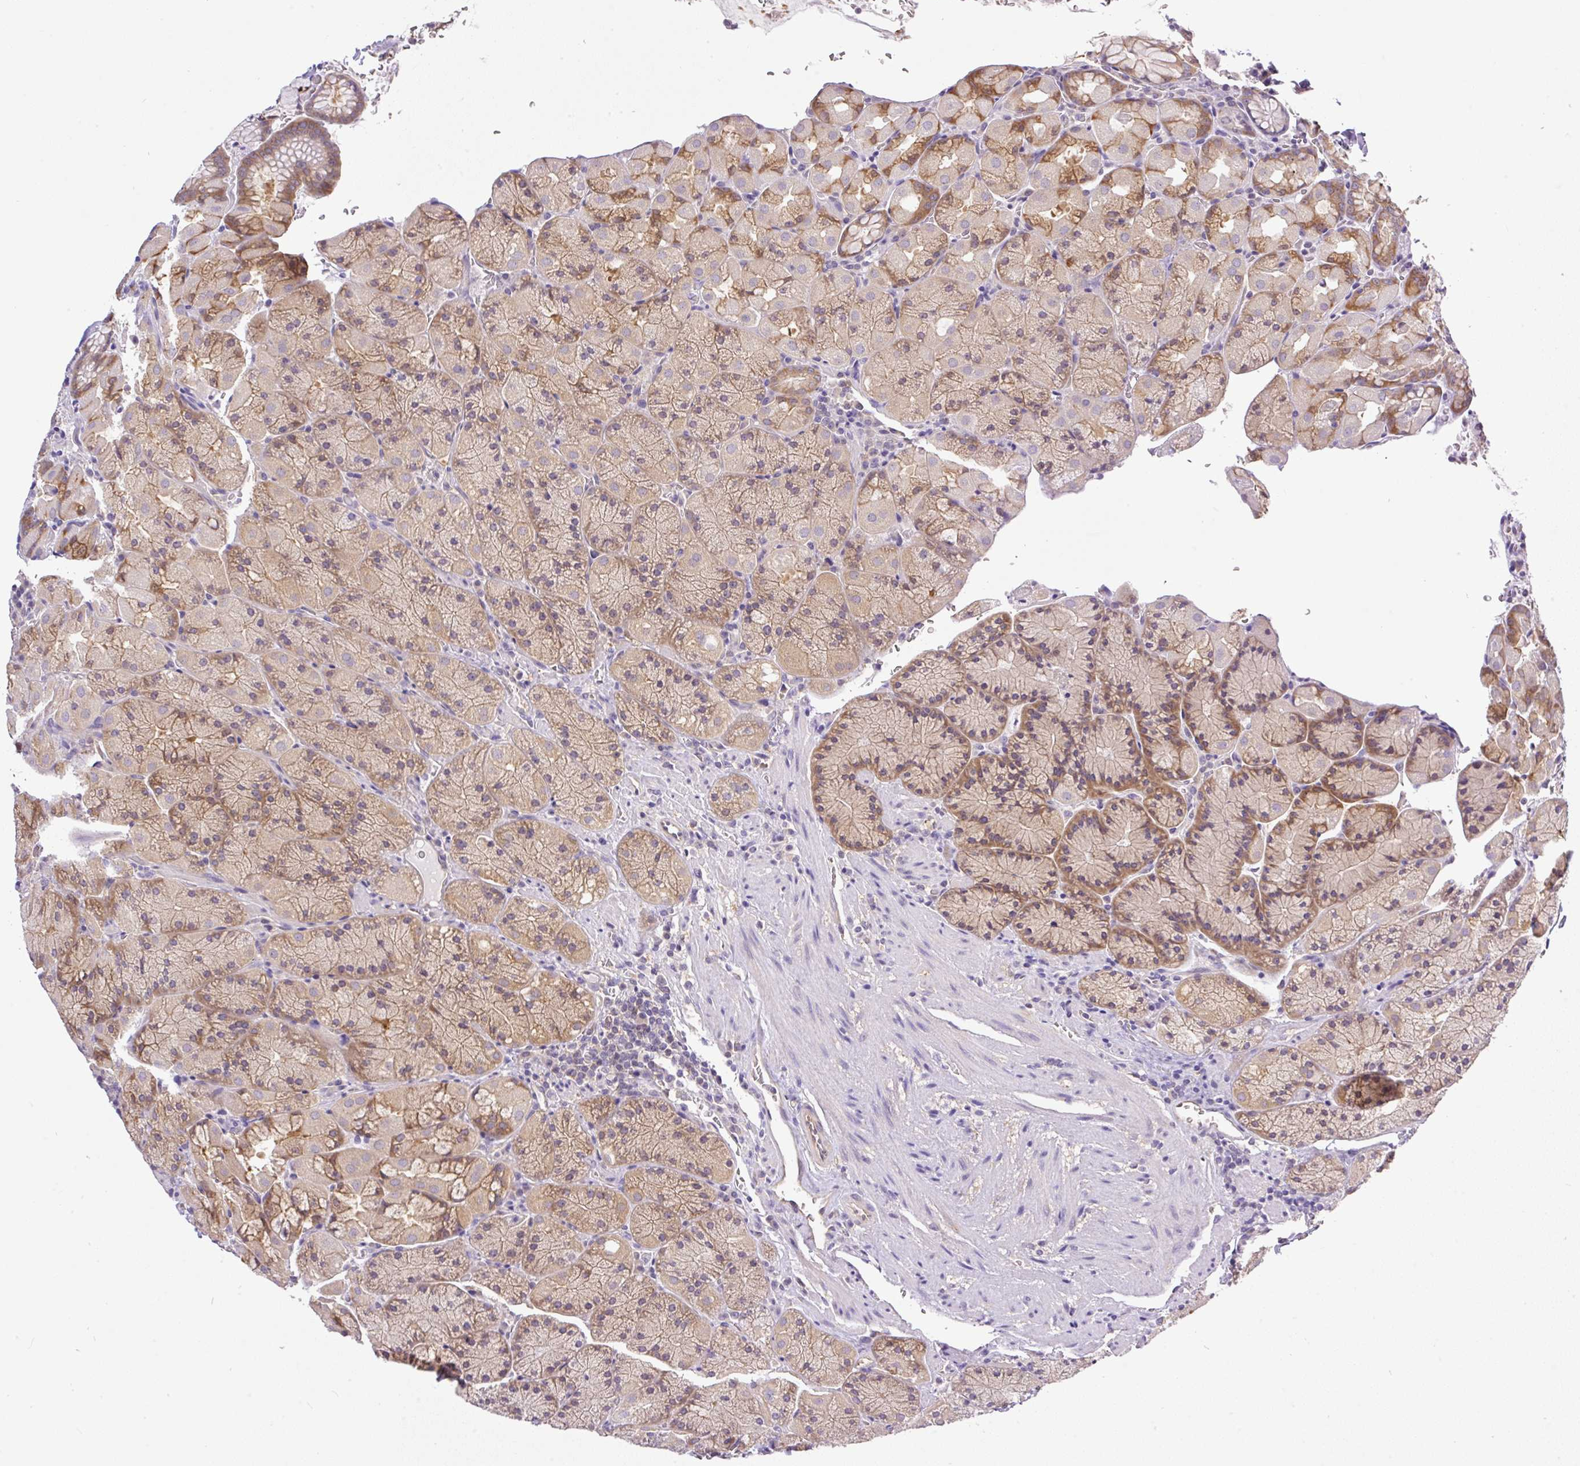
{"staining": {"intensity": "moderate", "quantity": ">75%", "location": "cytoplasmic/membranous"}, "tissue": "stomach", "cell_type": "Glandular cells", "image_type": "normal", "snomed": [{"axis": "morphology", "description": "Normal tissue, NOS"}, {"axis": "topography", "description": "Stomach, upper"}, {"axis": "topography", "description": "Stomach, lower"}], "caption": "Immunohistochemistry (IHC) (DAB) staining of unremarkable stomach displays moderate cytoplasmic/membranous protein positivity in approximately >75% of glandular cells. Ihc stains the protein of interest in brown and the nuclei are stained blue.", "gene": "CAMK2A", "patient": {"sex": "male", "age": 80}}